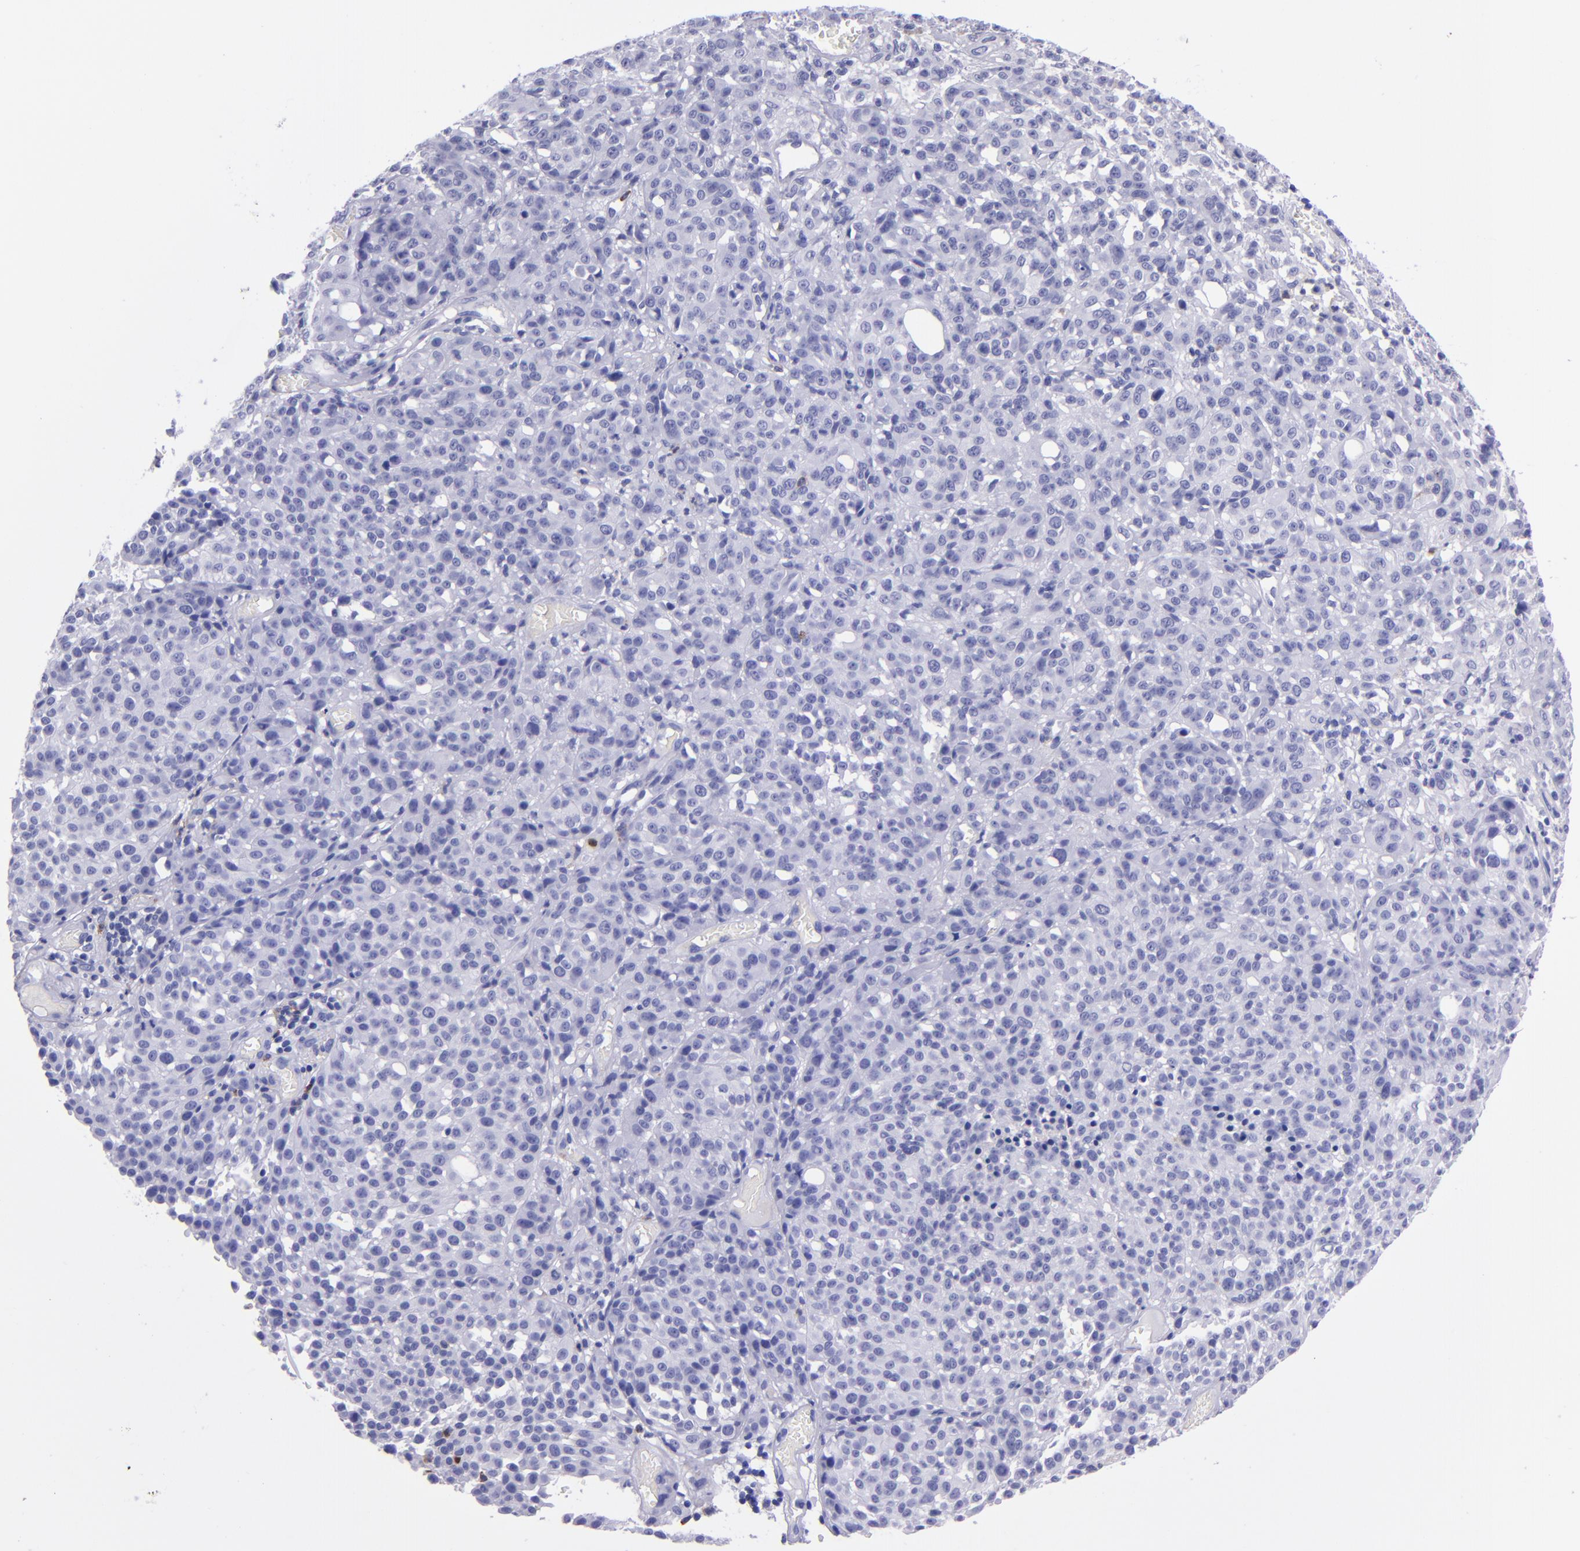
{"staining": {"intensity": "negative", "quantity": "none", "location": "none"}, "tissue": "melanoma", "cell_type": "Tumor cells", "image_type": "cancer", "snomed": [{"axis": "morphology", "description": "Malignant melanoma, NOS"}, {"axis": "topography", "description": "Skin"}], "caption": "This photomicrograph is of malignant melanoma stained with IHC to label a protein in brown with the nuclei are counter-stained blue. There is no expression in tumor cells.", "gene": "CR1", "patient": {"sex": "female", "age": 49}}